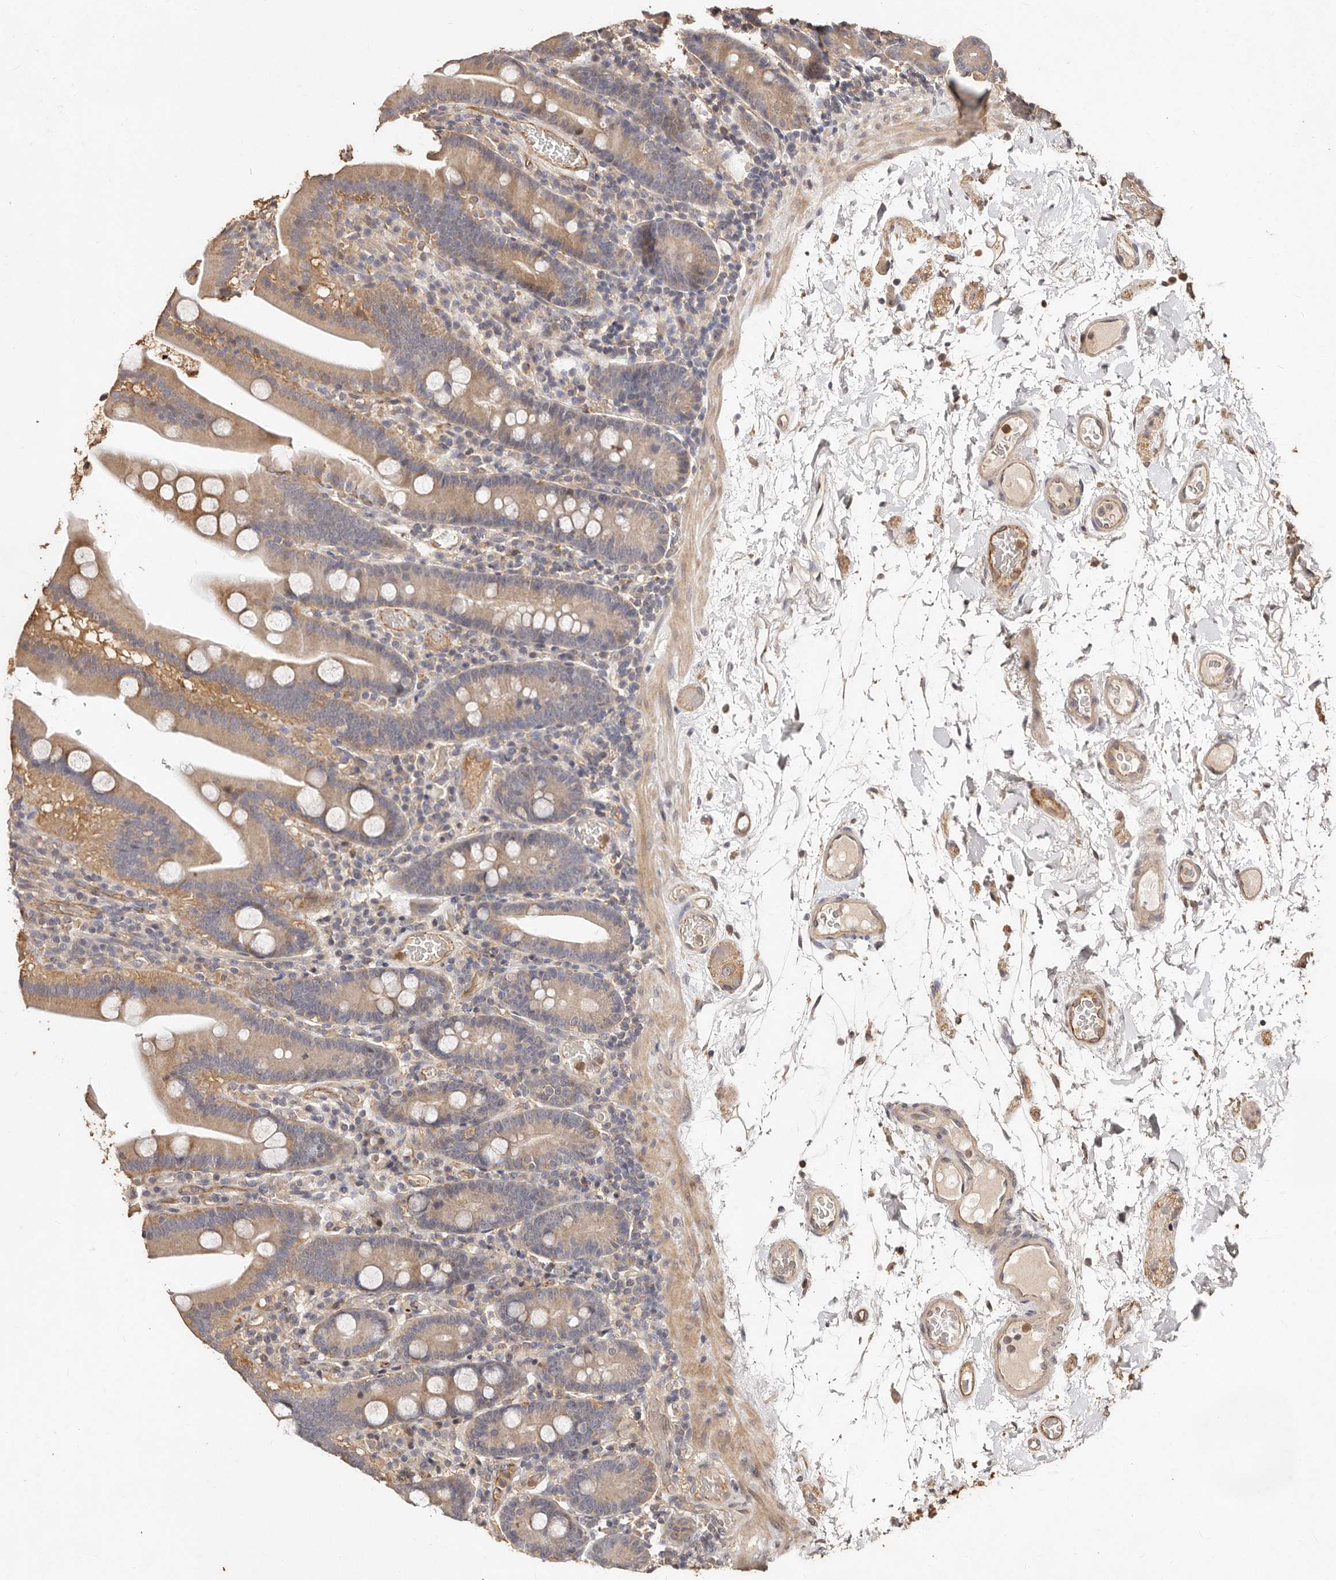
{"staining": {"intensity": "moderate", "quantity": ">75%", "location": "cytoplasmic/membranous"}, "tissue": "duodenum", "cell_type": "Glandular cells", "image_type": "normal", "snomed": [{"axis": "morphology", "description": "Normal tissue, NOS"}, {"axis": "topography", "description": "Duodenum"}], "caption": "Immunohistochemical staining of normal human duodenum shows moderate cytoplasmic/membranous protein expression in about >75% of glandular cells. Immunohistochemistry stains the protein in brown and the nuclei are stained blue.", "gene": "CCL14", "patient": {"sex": "male", "age": 55}}